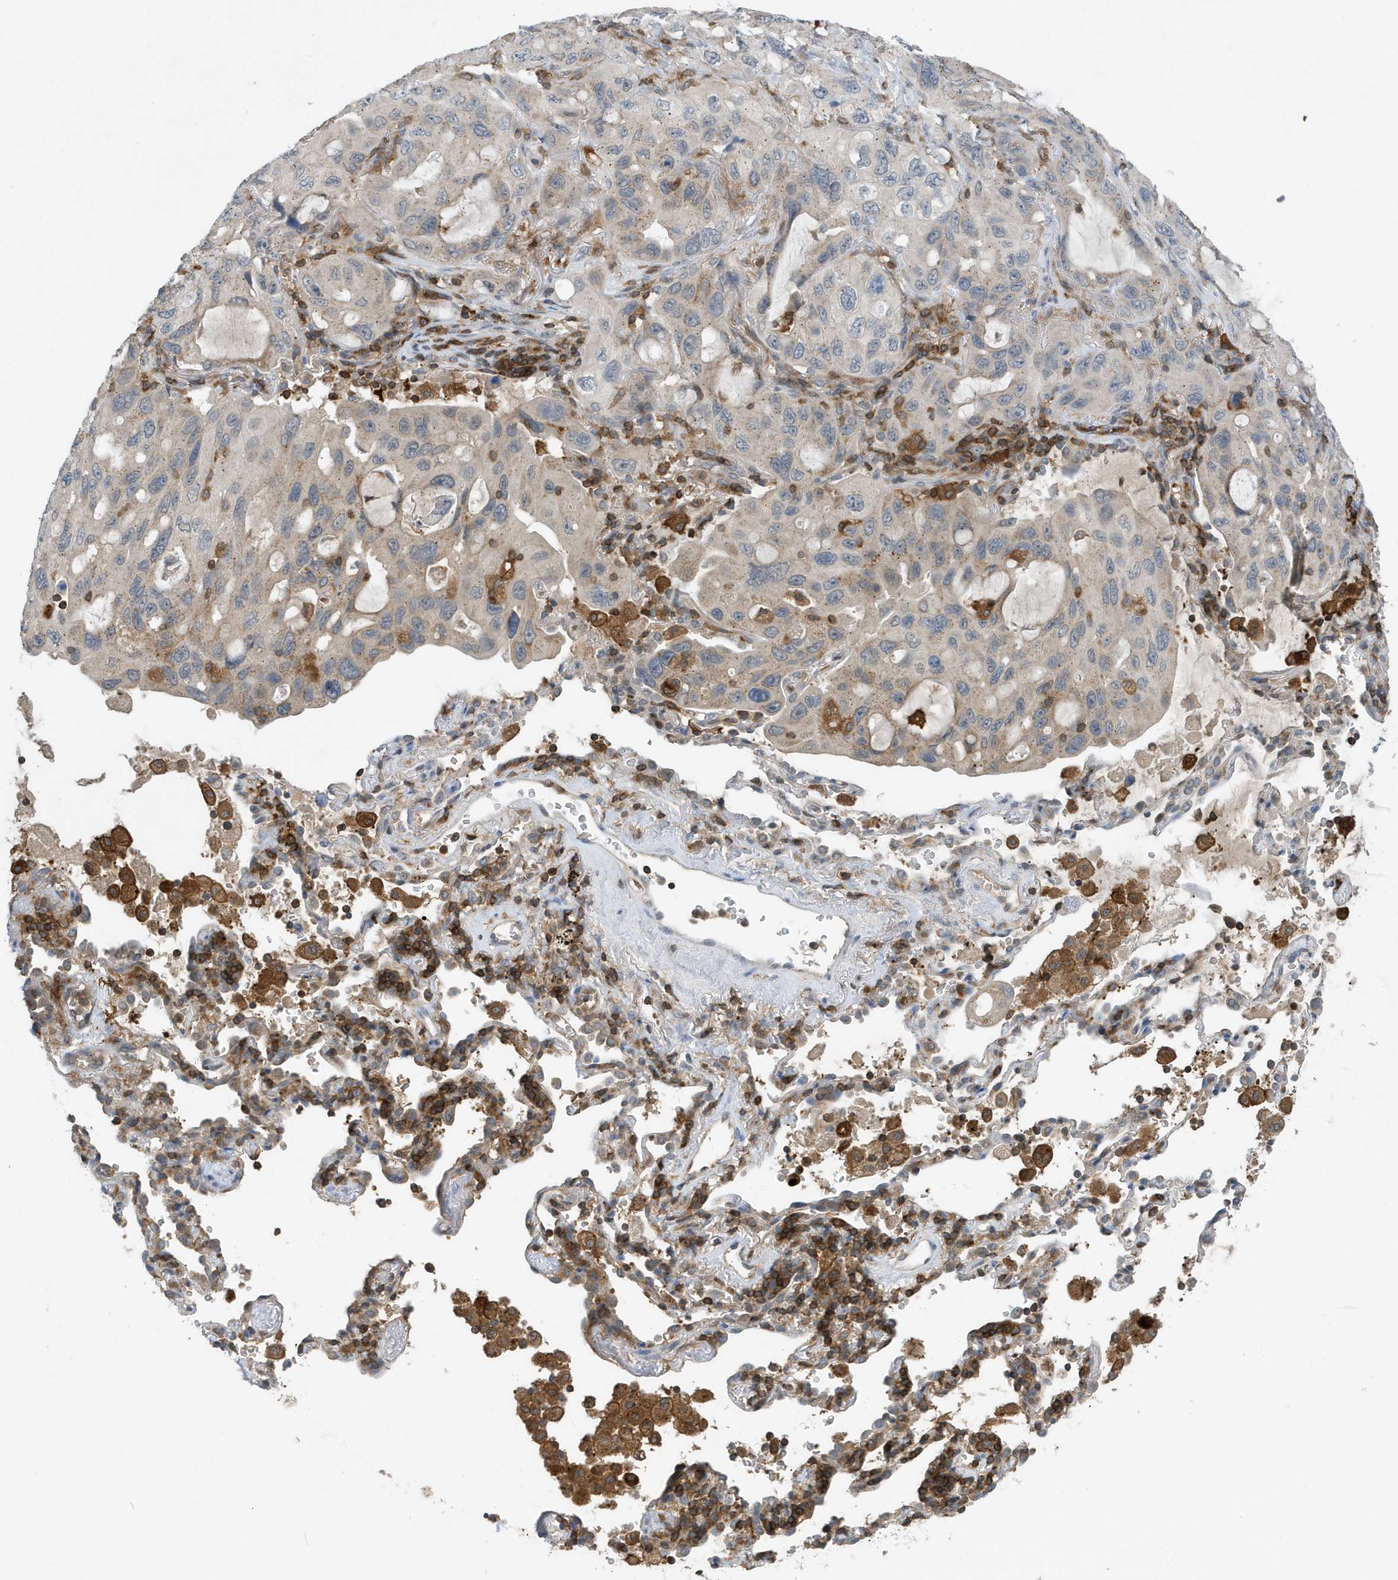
{"staining": {"intensity": "negative", "quantity": "none", "location": "none"}, "tissue": "lung cancer", "cell_type": "Tumor cells", "image_type": "cancer", "snomed": [{"axis": "morphology", "description": "Squamous cell carcinoma, NOS"}, {"axis": "topography", "description": "Lung"}], "caption": "Image shows no significant protein expression in tumor cells of lung cancer.", "gene": "NSUN3", "patient": {"sex": "female", "age": 73}}